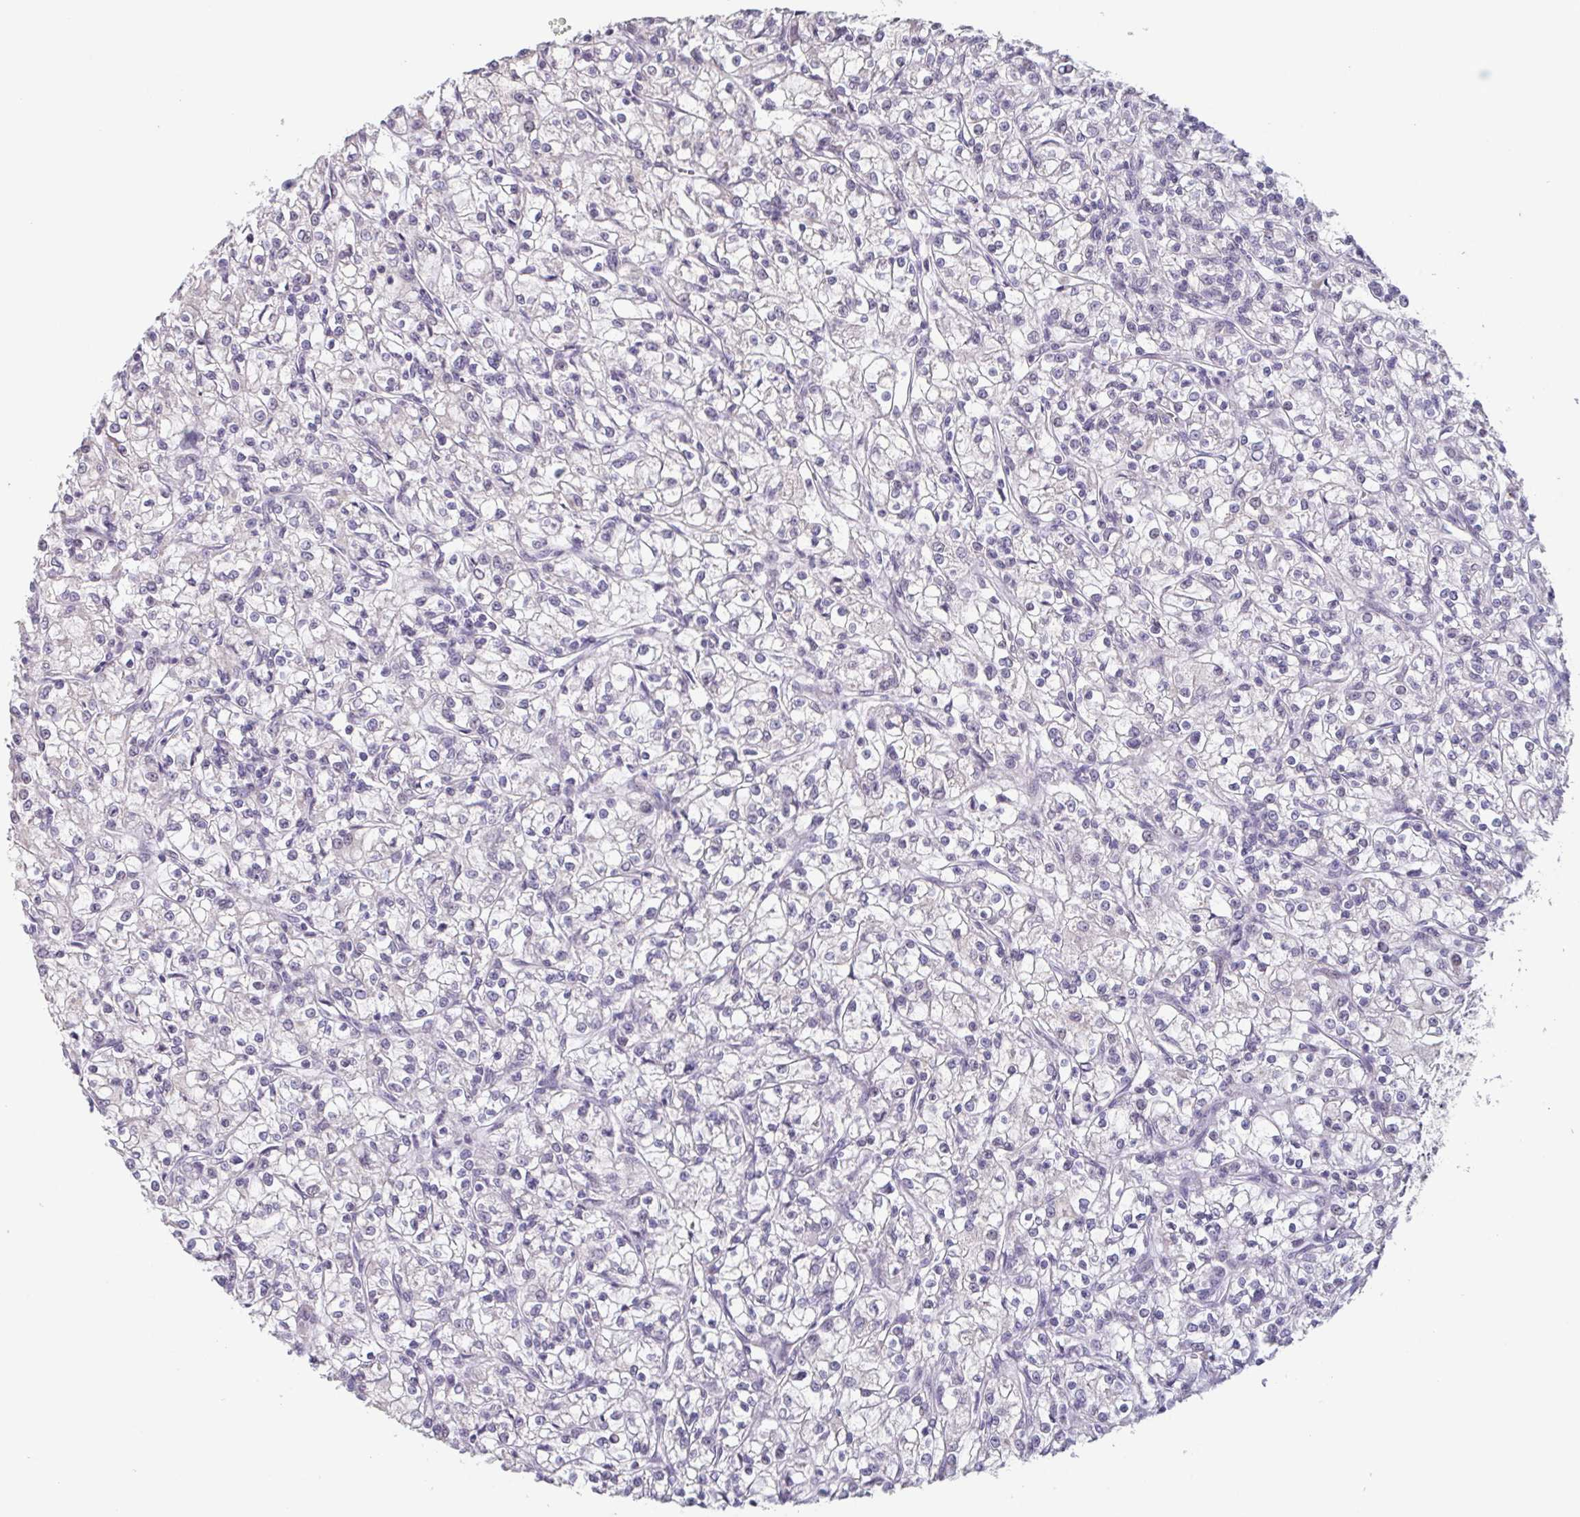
{"staining": {"intensity": "negative", "quantity": "none", "location": "none"}, "tissue": "renal cancer", "cell_type": "Tumor cells", "image_type": "cancer", "snomed": [{"axis": "morphology", "description": "Adenocarcinoma, NOS"}, {"axis": "topography", "description": "Kidney"}], "caption": "A micrograph of human renal adenocarcinoma is negative for staining in tumor cells.", "gene": "GHRL", "patient": {"sex": "female", "age": 59}}